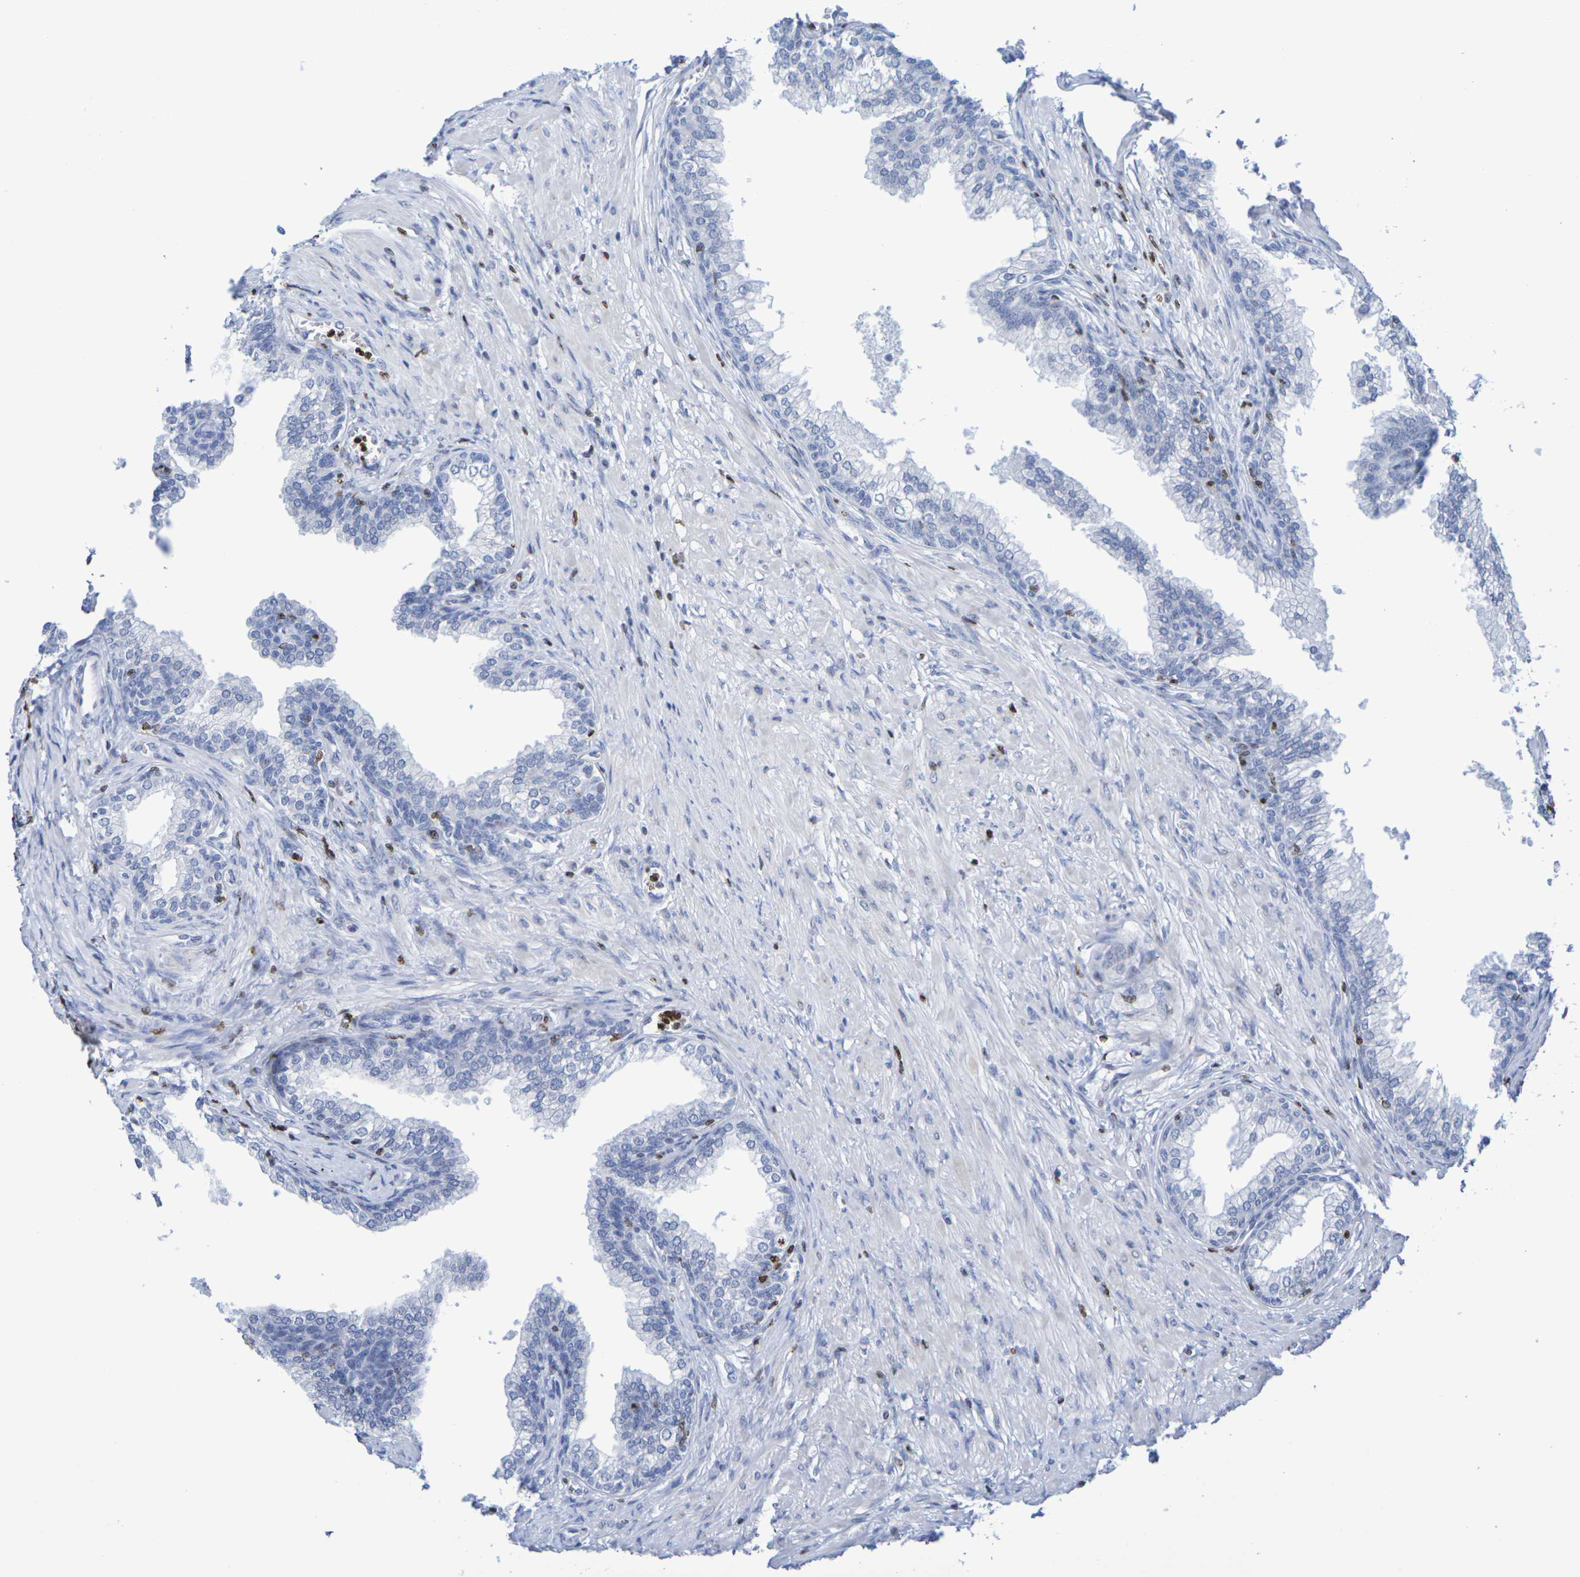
{"staining": {"intensity": "negative", "quantity": "none", "location": "none"}, "tissue": "prostate", "cell_type": "Glandular cells", "image_type": "normal", "snomed": [{"axis": "morphology", "description": "Normal tissue, NOS"}, {"axis": "morphology", "description": "Urothelial carcinoma, Low grade"}, {"axis": "topography", "description": "Urinary bladder"}, {"axis": "topography", "description": "Prostate"}], "caption": "Immunohistochemical staining of unremarkable human prostate shows no significant expression in glandular cells. (Immunohistochemistry, brightfield microscopy, high magnification).", "gene": "H1", "patient": {"sex": "male", "age": 60}}